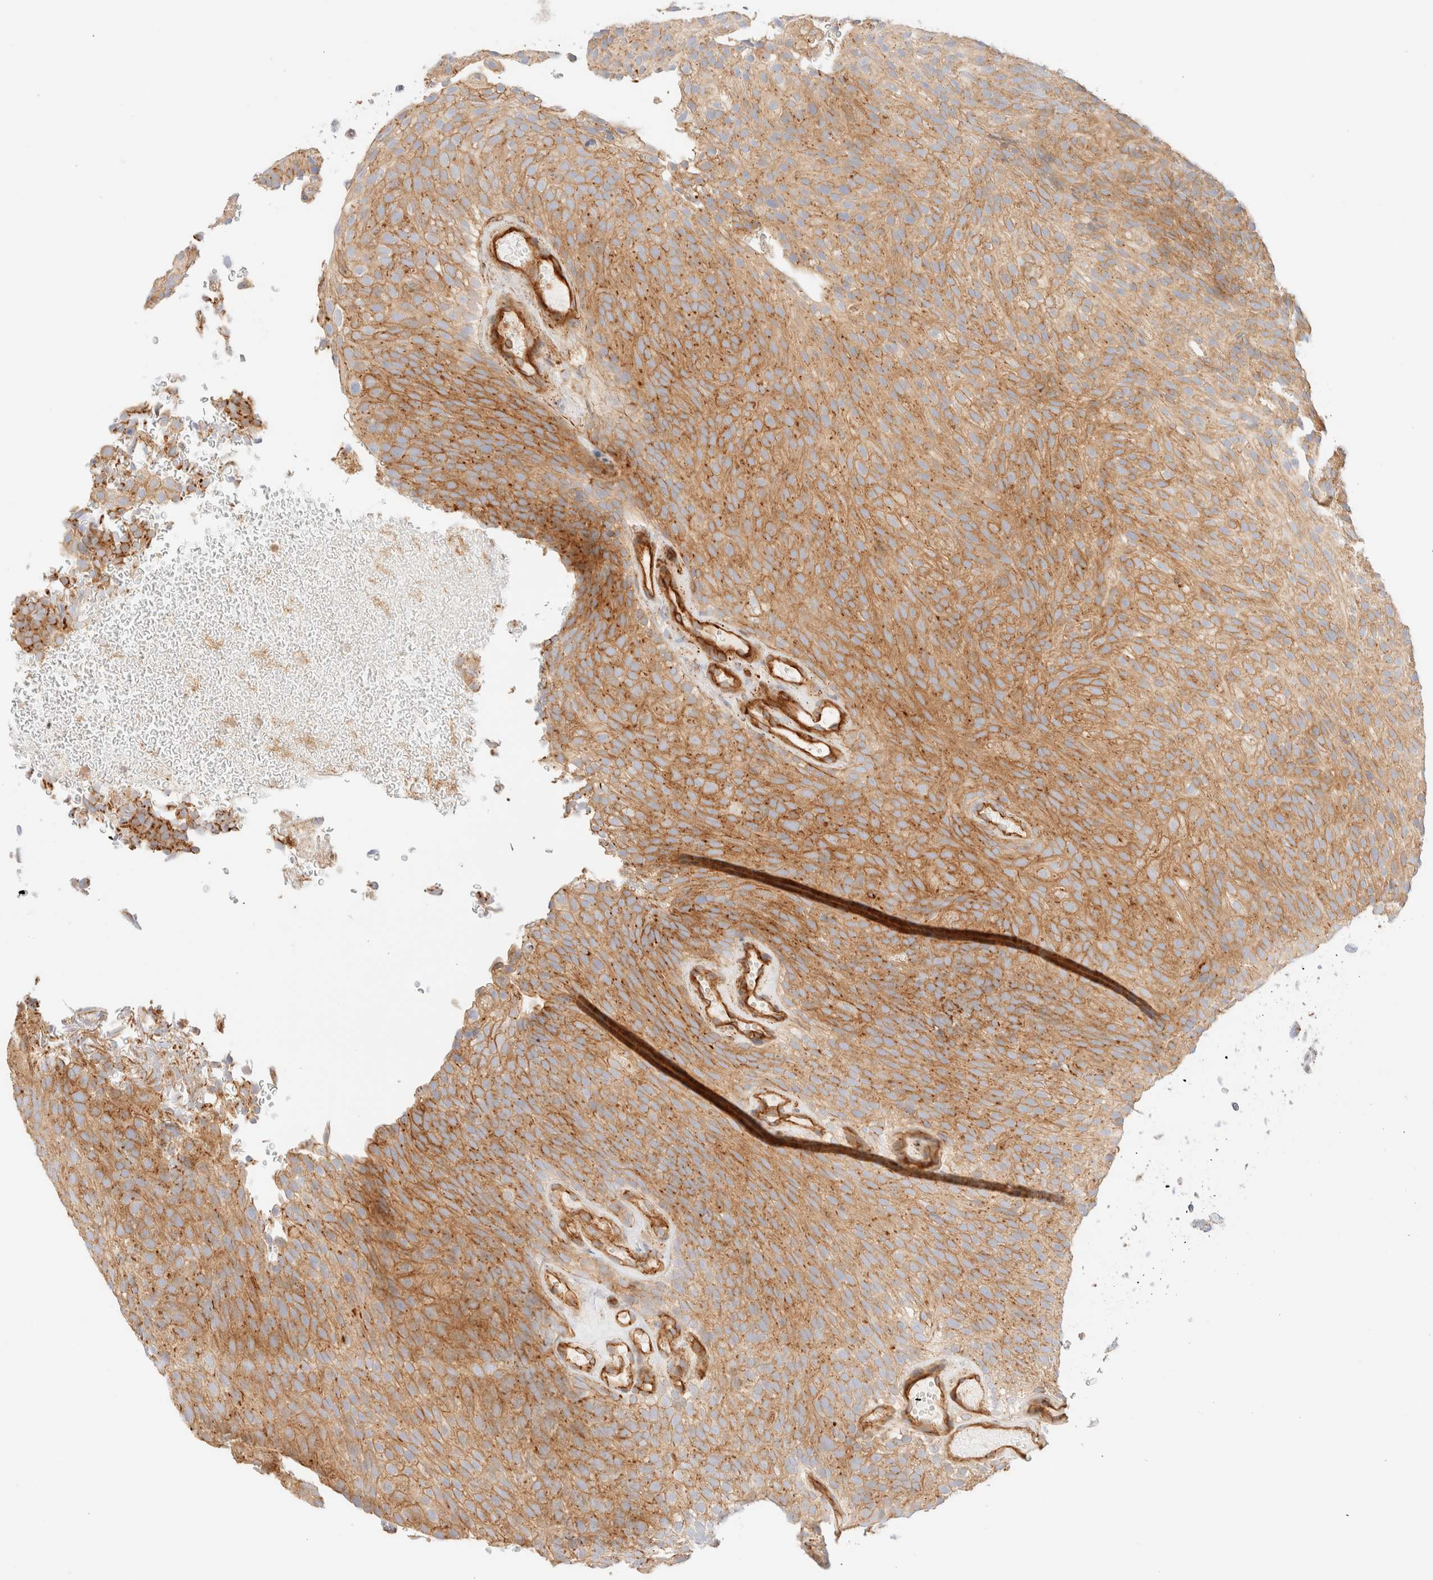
{"staining": {"intensity": "moderate", "quantity": ">75%", "location": "cytoplasmic/membranous"}, "tissue": "urothelial cancer", "cell_type": "Tumor cells", "image_type": "cancer", "snomed": [{"axis": "morphology", "description": "Urothelial carcinoma, Low grade"}, {"axis": "topography", "description": "Urinary bladder"}], "caption": "There is medium levels of moderate cytoplasmic/membranous staining in tumor cells of low-grade urothelial carcinoma, as demonstrated by immunohistochemical staining (brown color).", "gene": "MYO10", "patient": {"sex": "male", "age": 78}}